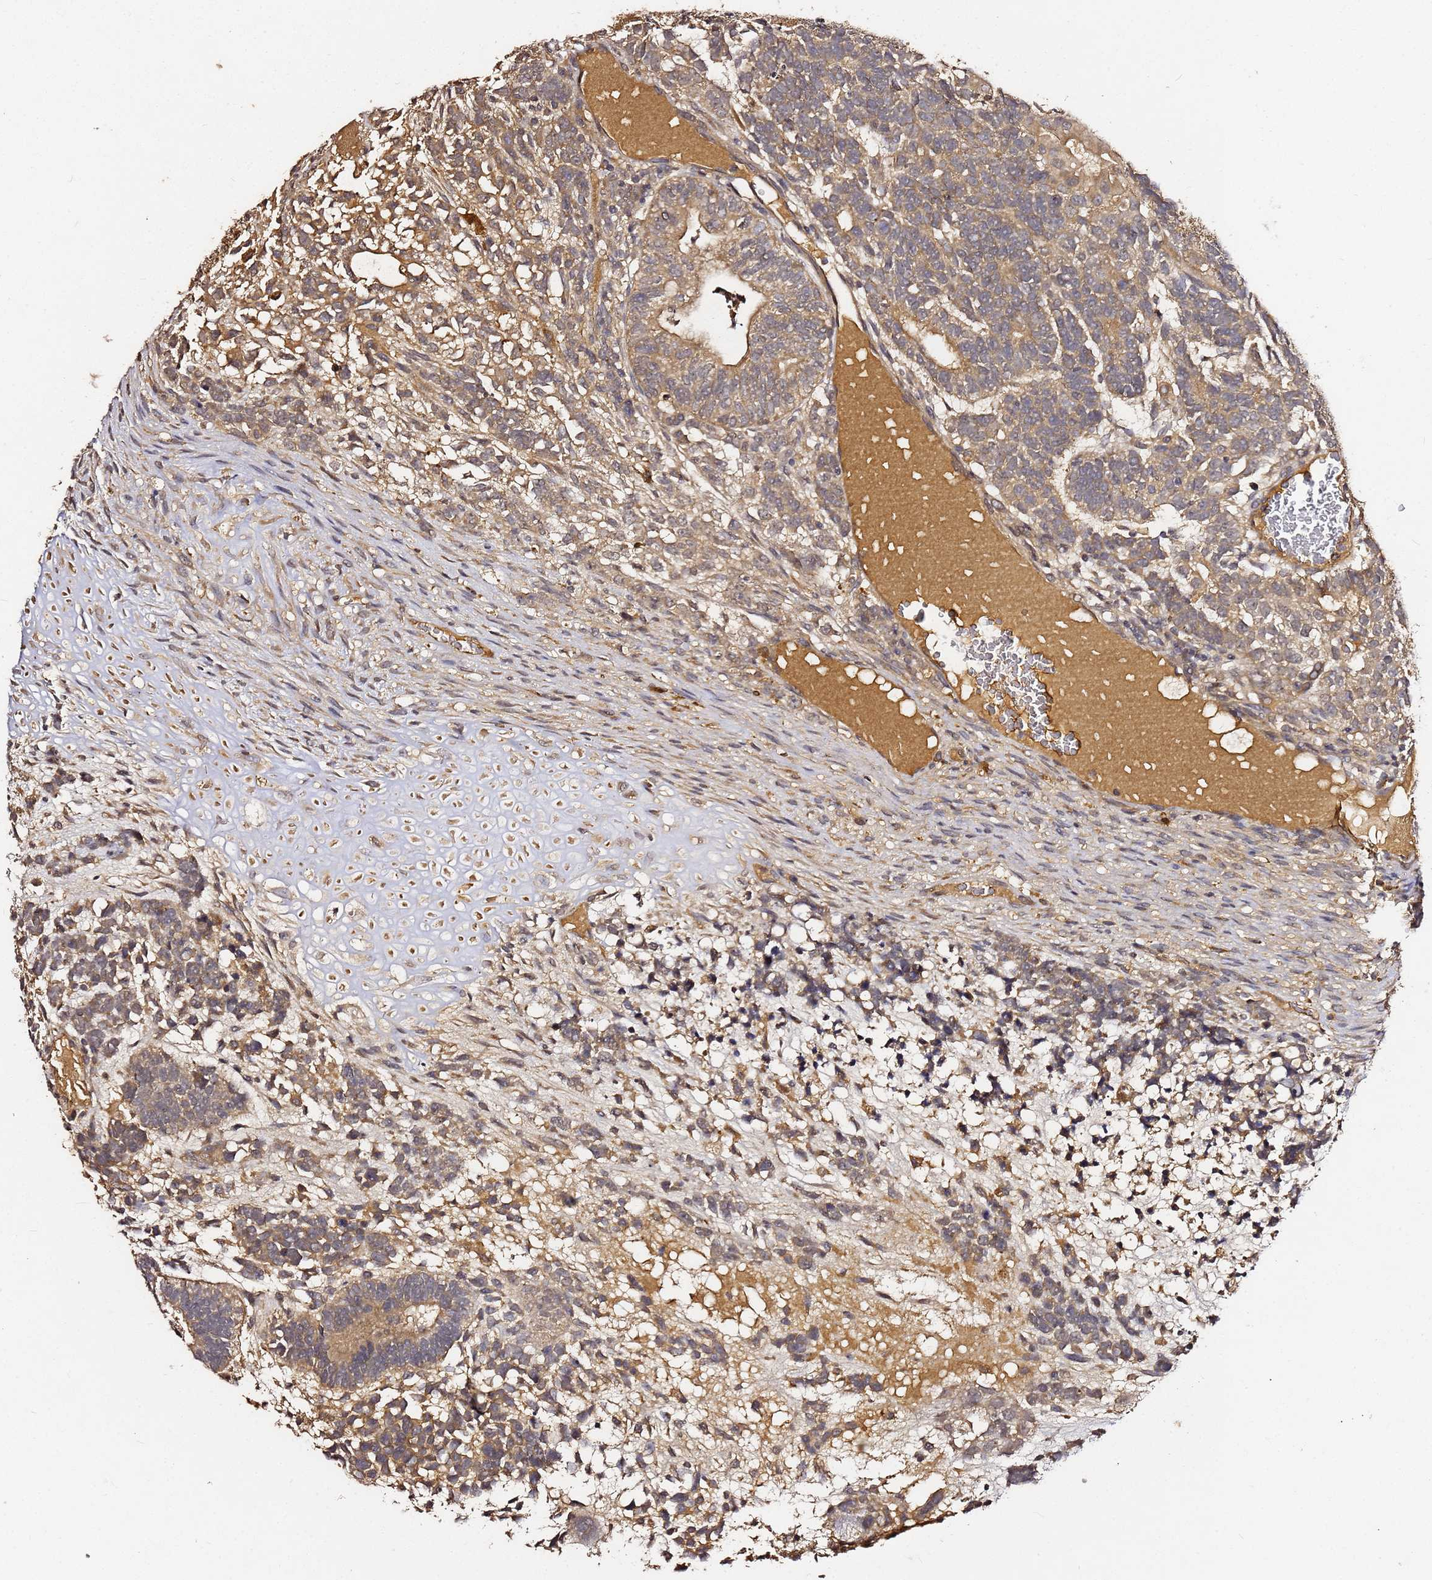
{"staining": {"intensity": "moderate", "quantity": ">75%", "location": "cytoplasmic/membranous"}, "tissue": "testis cancer", "cell_type": "Tumor cells", "image_type": "cancer", "snomed": [{"axis": "morphology", "description": "Carcinoma, Embryonal, NOS"}, {"axis": "topography", "description": "Testis"}], "caption": "Immunohistochemistry (DAB) staining of human testis cancer demonstrates moderate cytoplasmic/membranous protein staining in about >75% of tumor cells. The protein of interest is shown in brown color, while the nuclei are stained blue.", "gene": "C6orf136", "patient": {"sex": "male", "age": 23}}